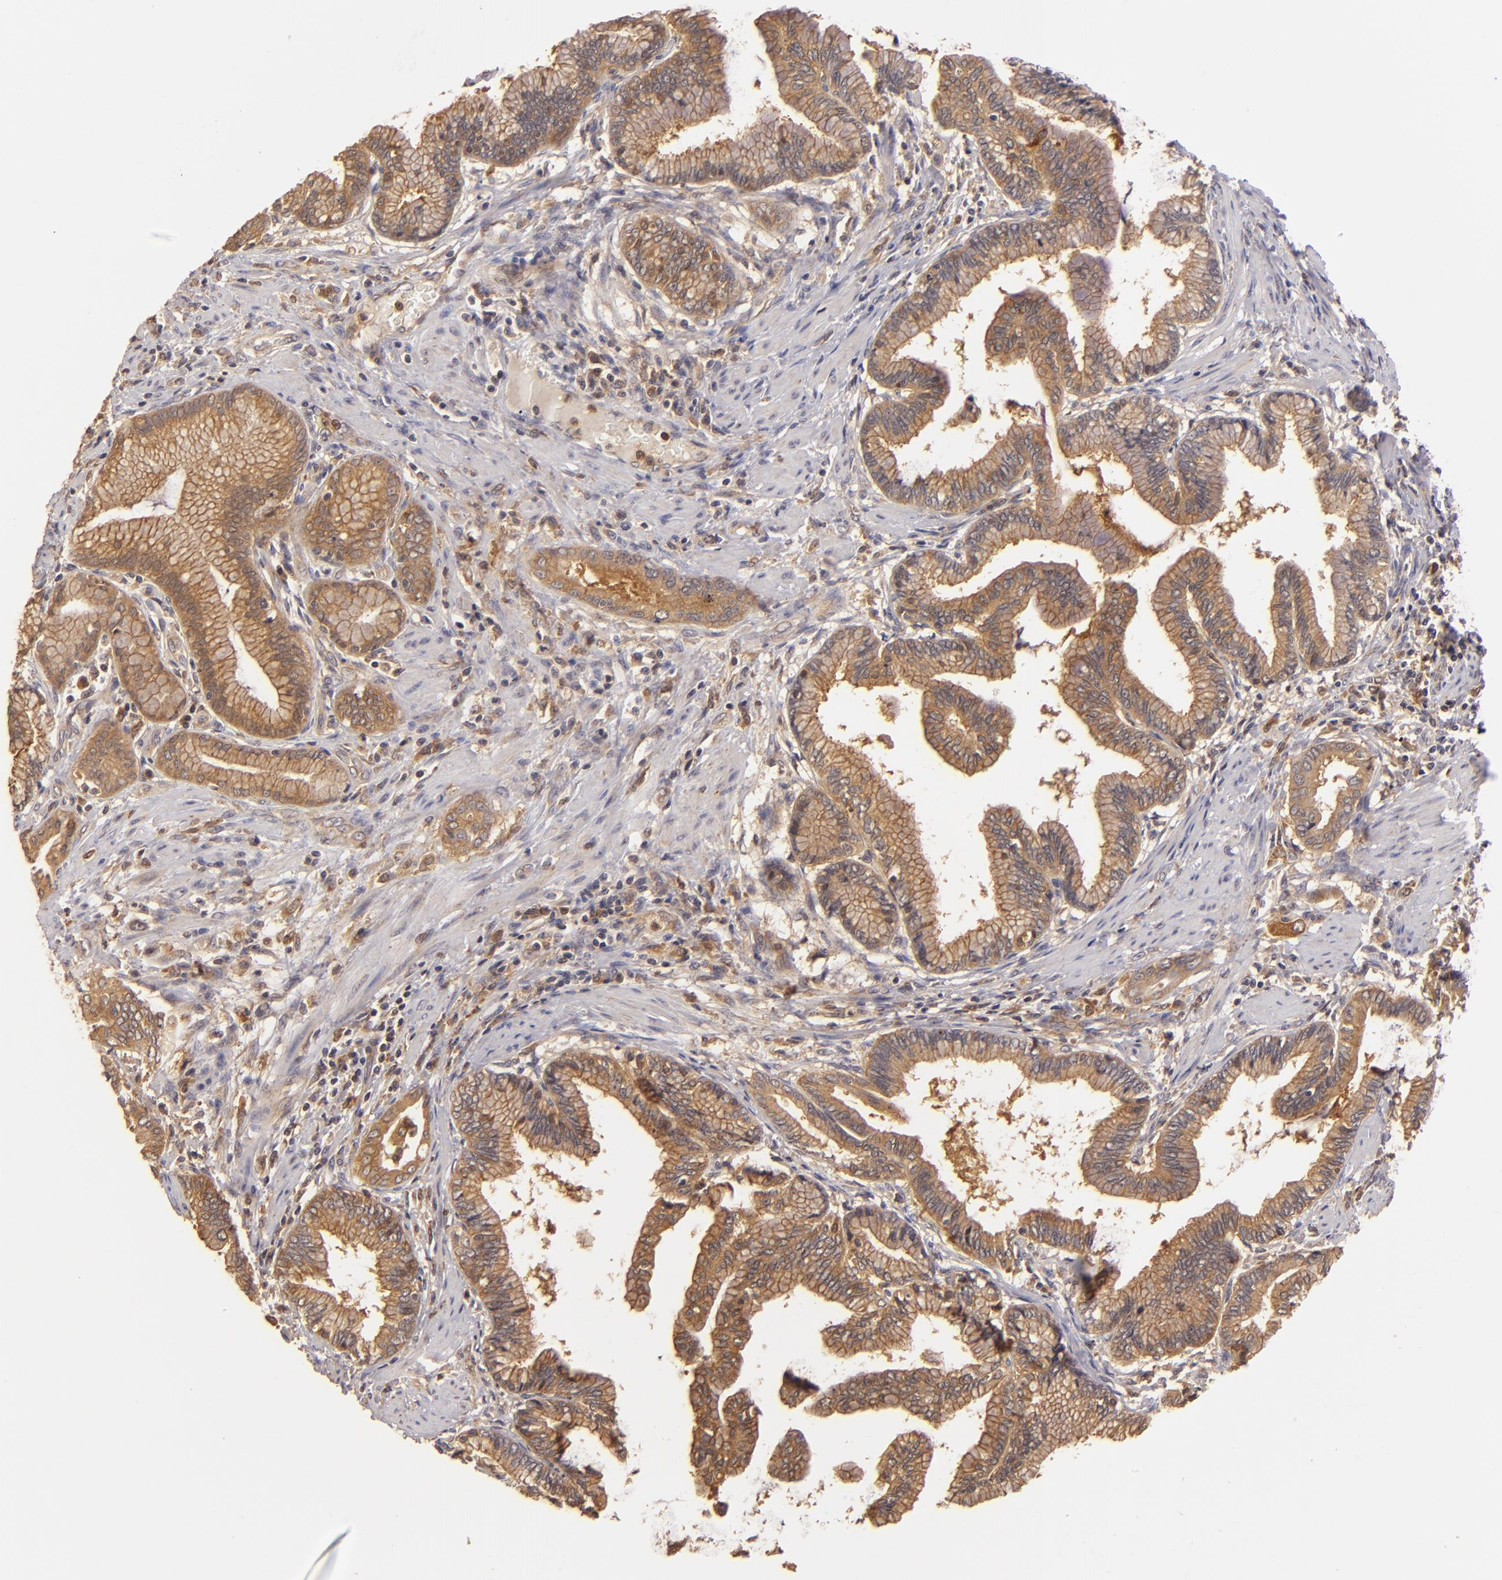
{"staining": {"intensity": "strong", "quantity": ">75%", "location": "cytoplasmic/membranous"}, "tissue": "pancreatic cancer", "cell_type": "Tumor cells", "image_type": "cancer", "snomed": [{"axis": "morphology", "description": "Adenocarcinoma, NOS"}, {"axis": "topography", "description": "Pancreas"}], "caption": "Immunohistochemical staining of pancreatic cancer exhibits high levels of strong cytoplasmic/membranous protein expression in approximately >75% of tumor cells.", "gene": "PRKCD", "patient": {"sex": "female", "age": 64}}